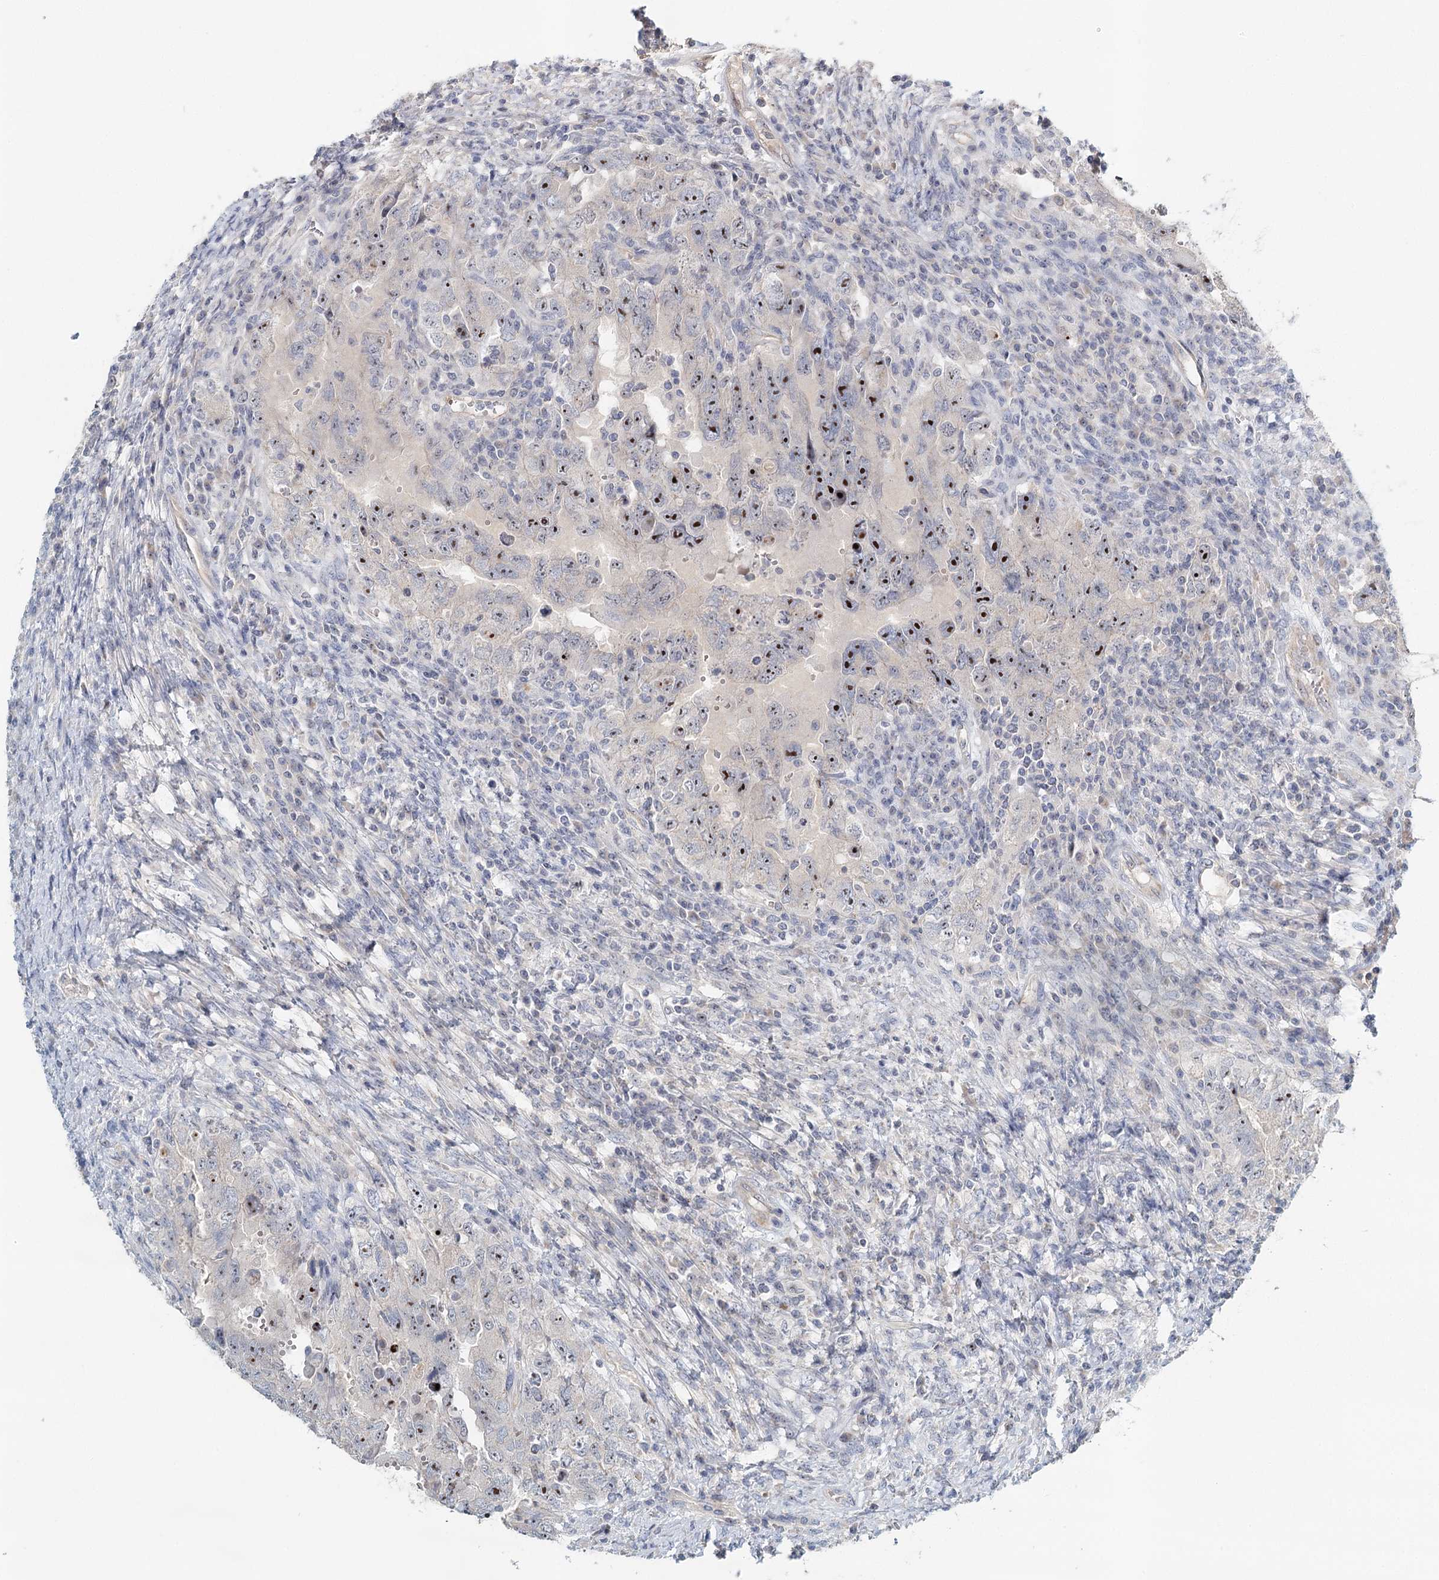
{"staining": {"intensity": "moderate", "quantity": "<25%", "location": "nuclear"}, "tissue": "testis cancer", "cell_type": "Tumor cells", "image_type": "cancer", "snomed": [{"axis": "morphology", "description": "Carcinoma, Embryonal, NOS"}, {"axis": "topography", "description": "Testis"}], "caption": "A high-resolution histopathology image shows immunohistochemistry staining of testis cancer (embryonal carcinoma), which demonstrates moderate nuclear staining in approximately <25% of tumor cells. The staining was performed using DAB, with brown indicating positive protein expression. Nuclei are stained blue with hematoxylin.", "gene": "RBM43", "patient": {"sex": "male", "age": 26}}